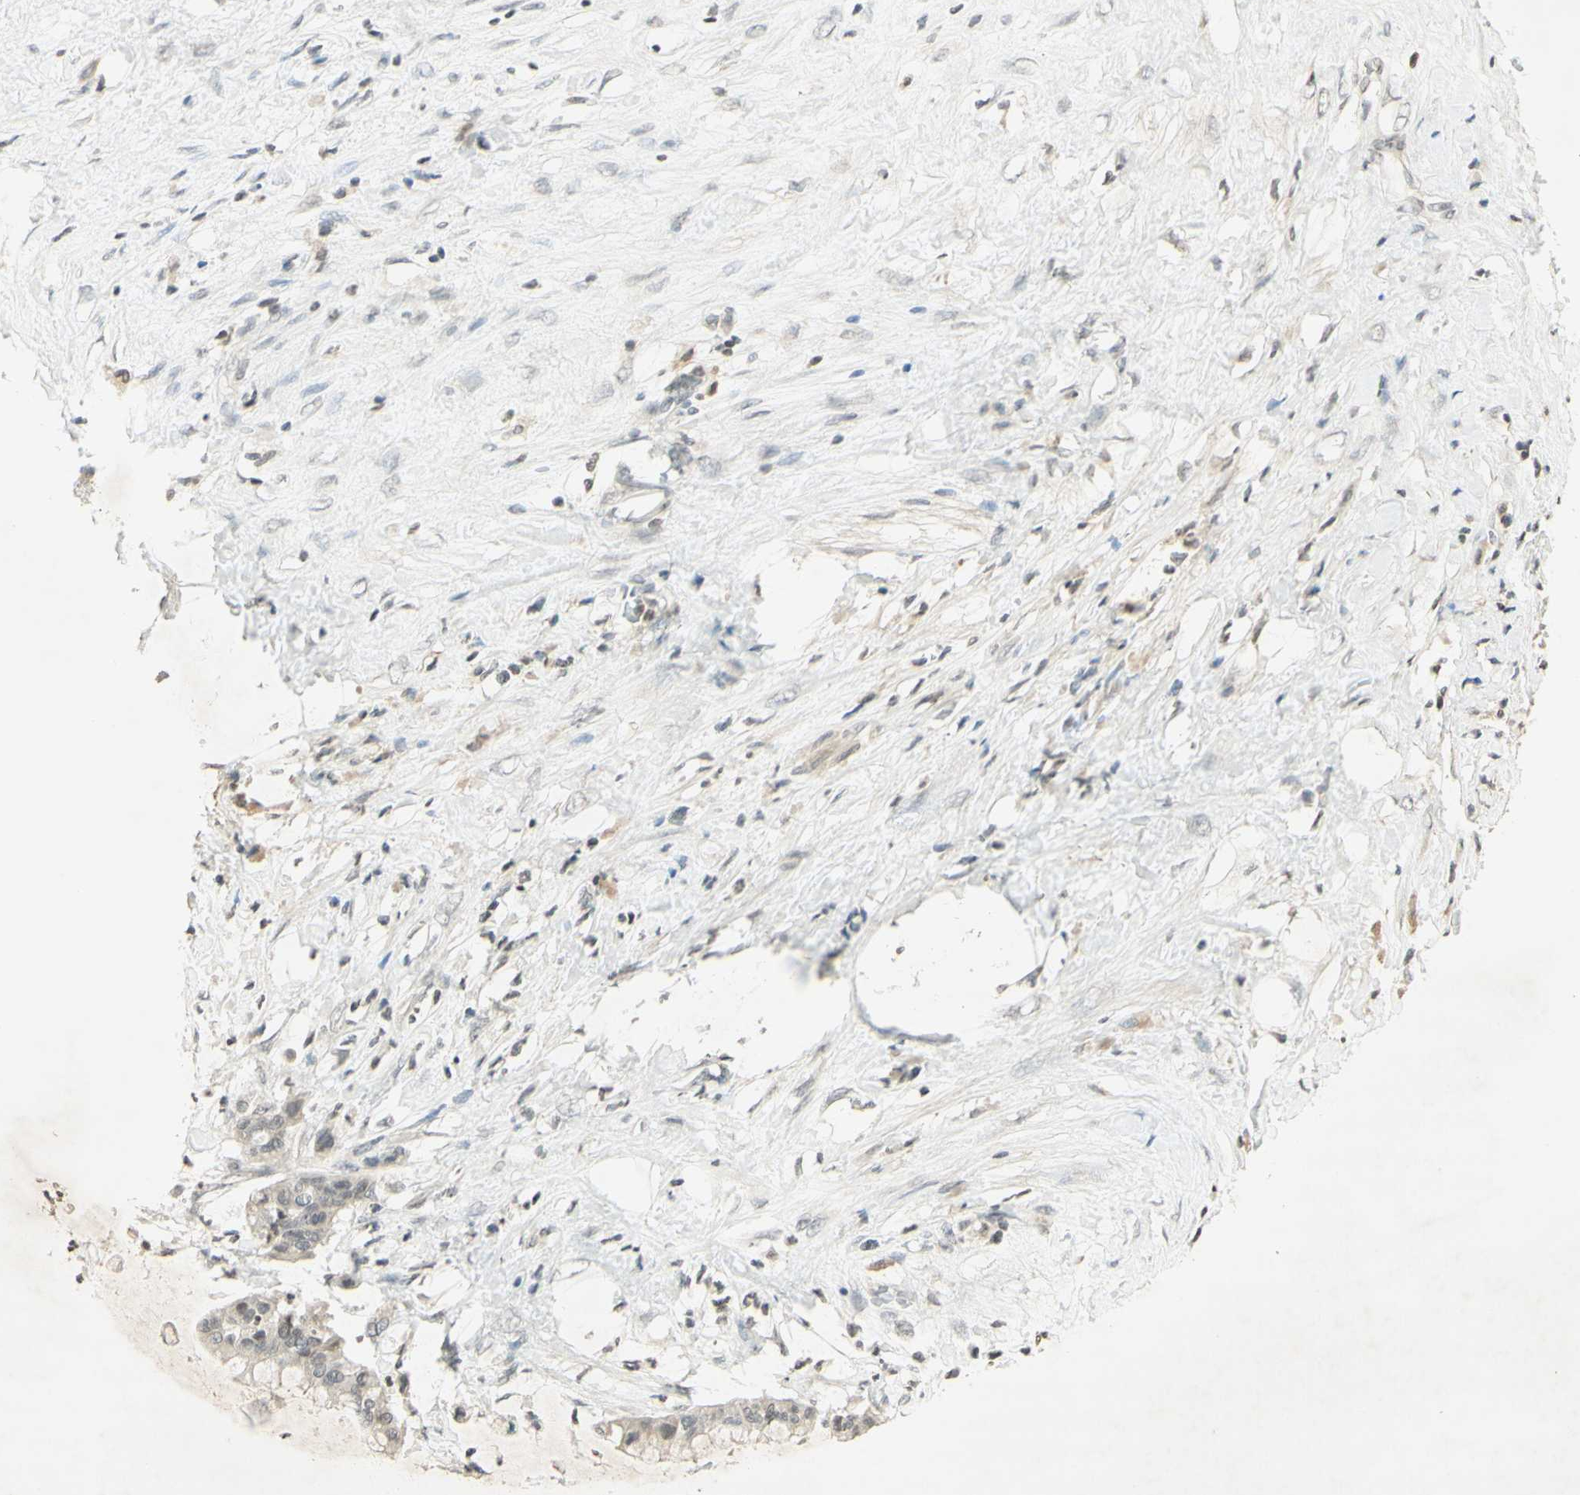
{"staining": {"intensity": "negative", "quantity": "none", "location": "none"}, "tissue": "pancreatic cancer", "cell_type": "Tumor cells", "image_type": "cancer", "snomed": [{"axis": "morphology", "description": "Adenocarcinoma, NOS"}, {"axis": "topography", "description": "Pancreas"}], "caption": "Immunohistochemistry (IHC) of human pancreatic cancer (adenocarcinoma) exhibits no positivity in tumor cells. The staining is performed using DAB (3,3'-diaminobenzidine) brown chromogen with nuclei counter-stained in using hematoxylin.", "gene": "GLI1", "patient": {"sex": "male", "age": 41}}